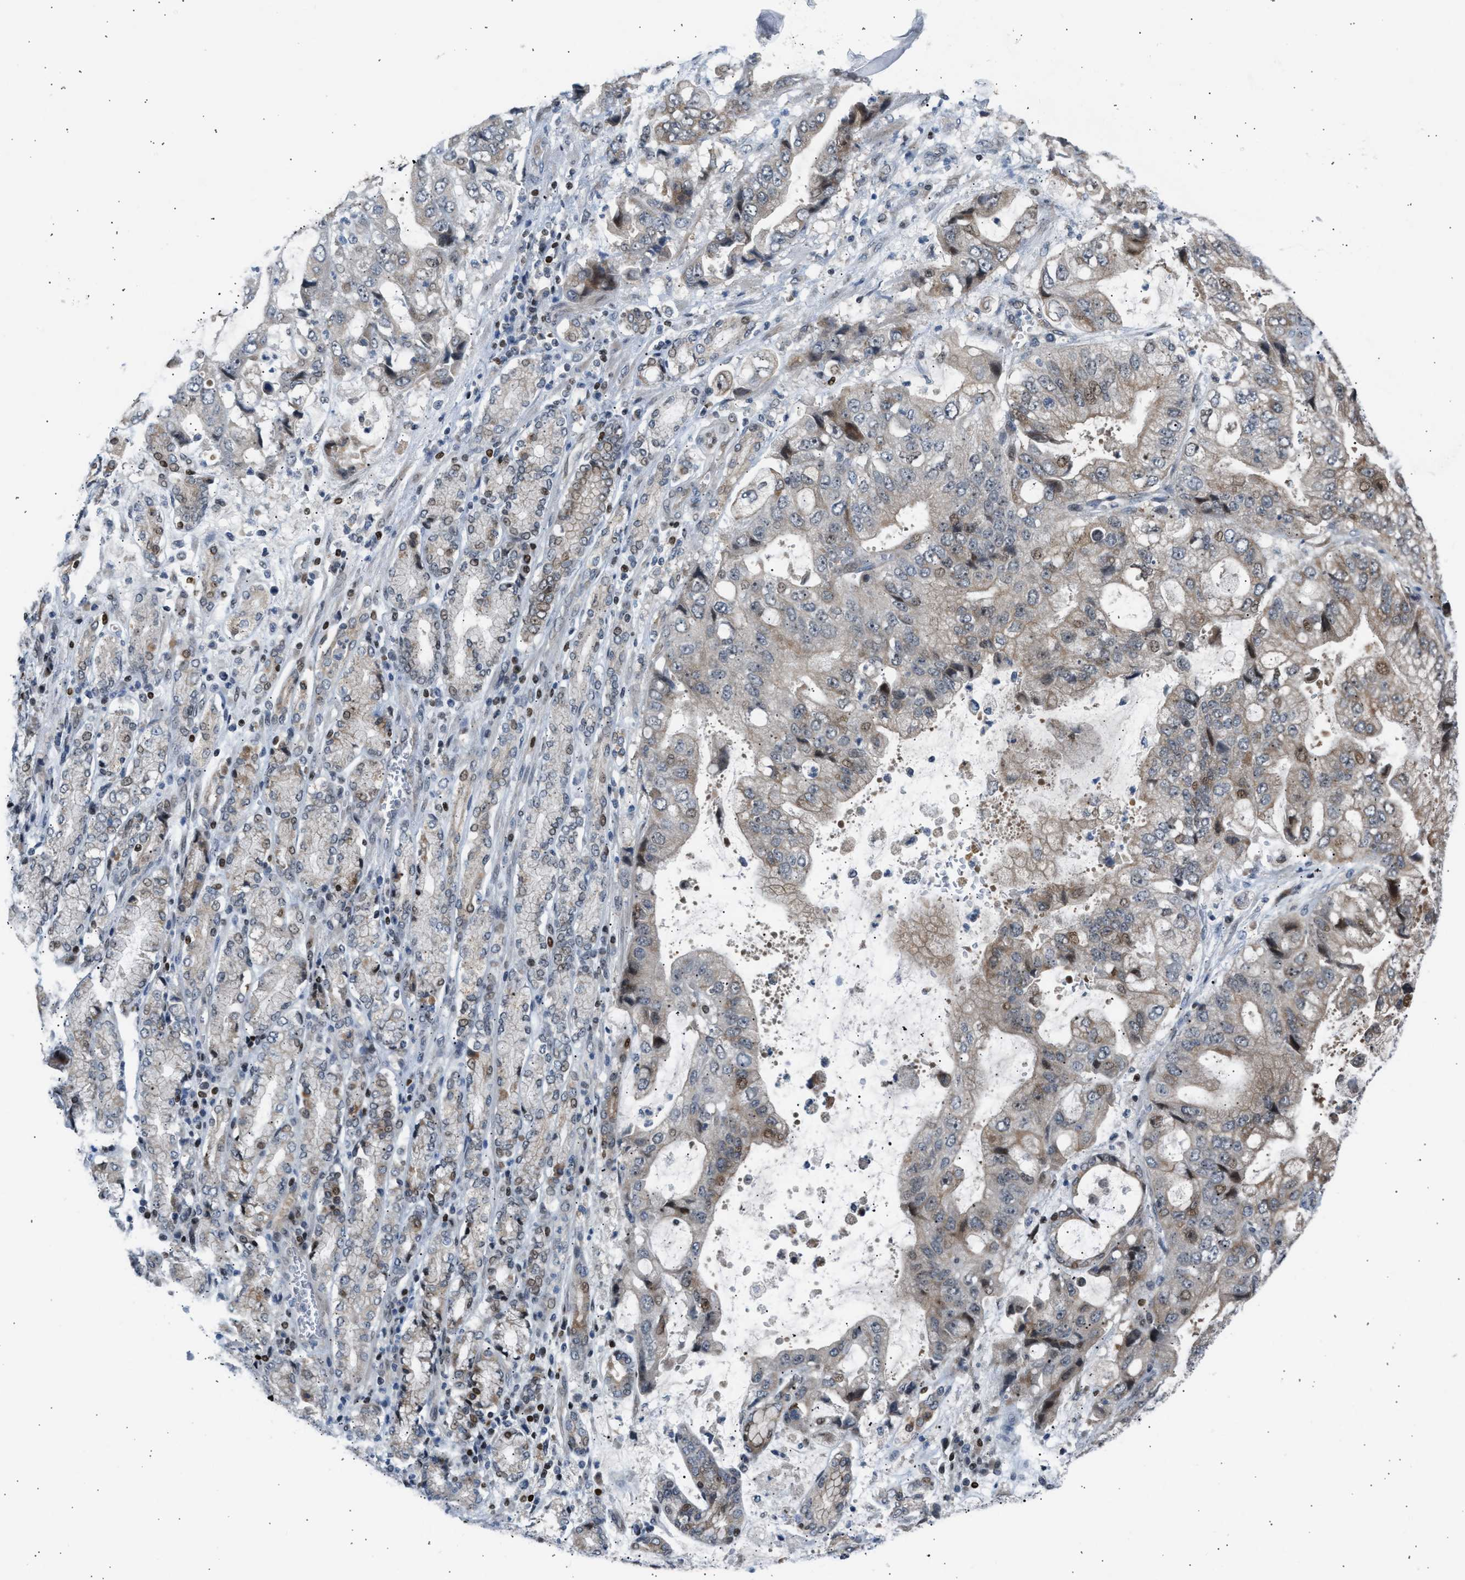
{"staining": {"intensity": "moderate", "quantity": "<25%", "location": "cytoplasmic/membranous,nuclear"}, "tissue": "stomach cancer", "cell_type": "Tumor cells", "image_type": "cancer", "snomed": [{"axis": "morphology", "description": "Normal tissue, NOS"}, {"axis": "morphology", "description": "Adenocarcinoma, NOS"}, {"axis": "topography", "description": "Stomach"}], "caption": "This is a histology image of IHC staining of stomach cancer (adenocarcinoma), which shows moderate expression in the cytoplasmic/membranous and nuclear of tumor cells.", "gene": "NPS", "patient": {"sex": "male", "age": 62}}